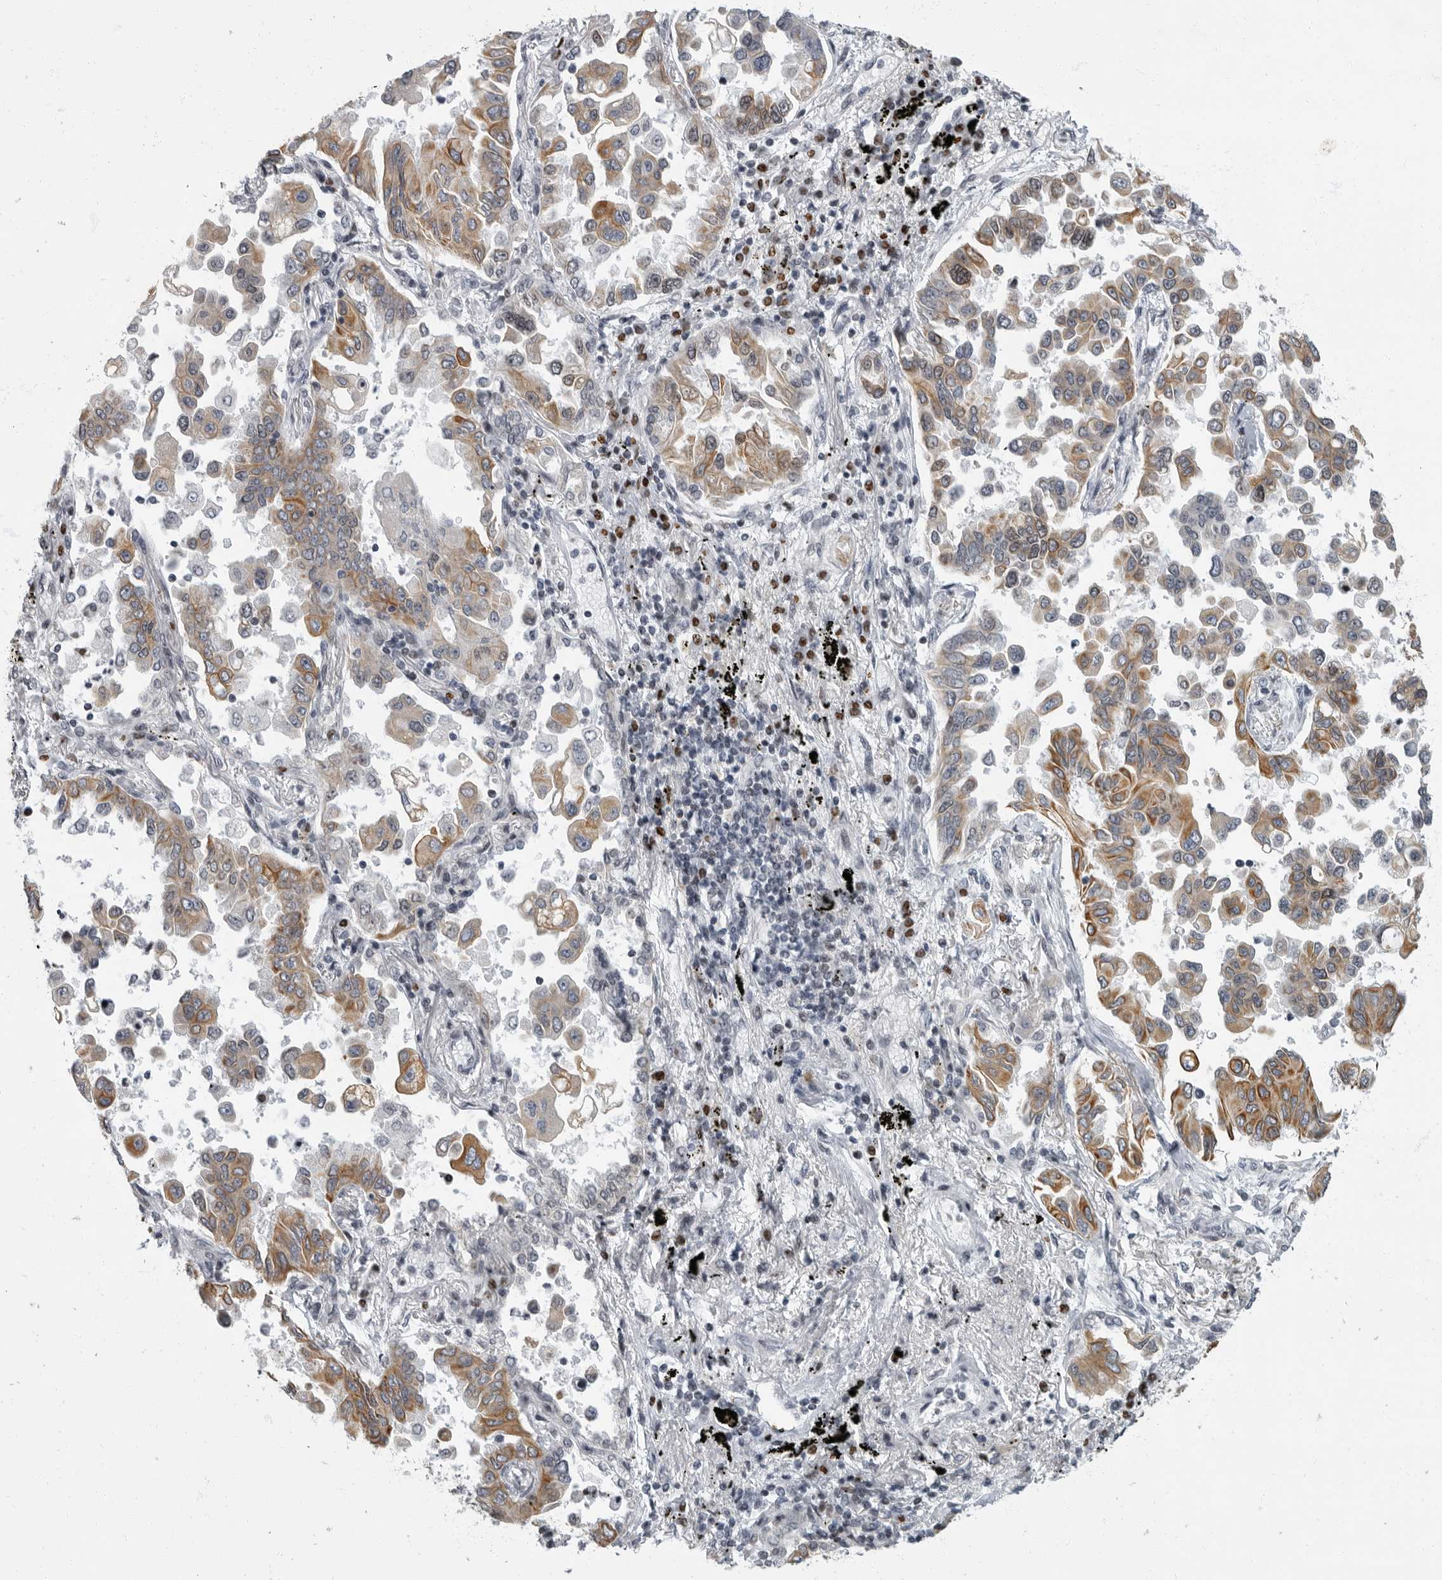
{"staining": {"intensity": "moderate", "quantity": ">75%", "location": "cytoplasmic/membranous"}, "tissue": "lung cancer", "cell_type": "Tumor cells", "image_type": "cancer", "snomed": [{"axis": "morphology", "description": "Adenocarcinoma, NOS"}, {"axis": "topography", "description": "Lung"}], "caption": "Lung adenocarcinoma was stained to show a protein in brown. There is medium levels of moderate cytoplasmic/membranous staining in approximately >75% of tumor cells.", "gene": "EVI5", "patient": {"sex": "female", "age": 67}}